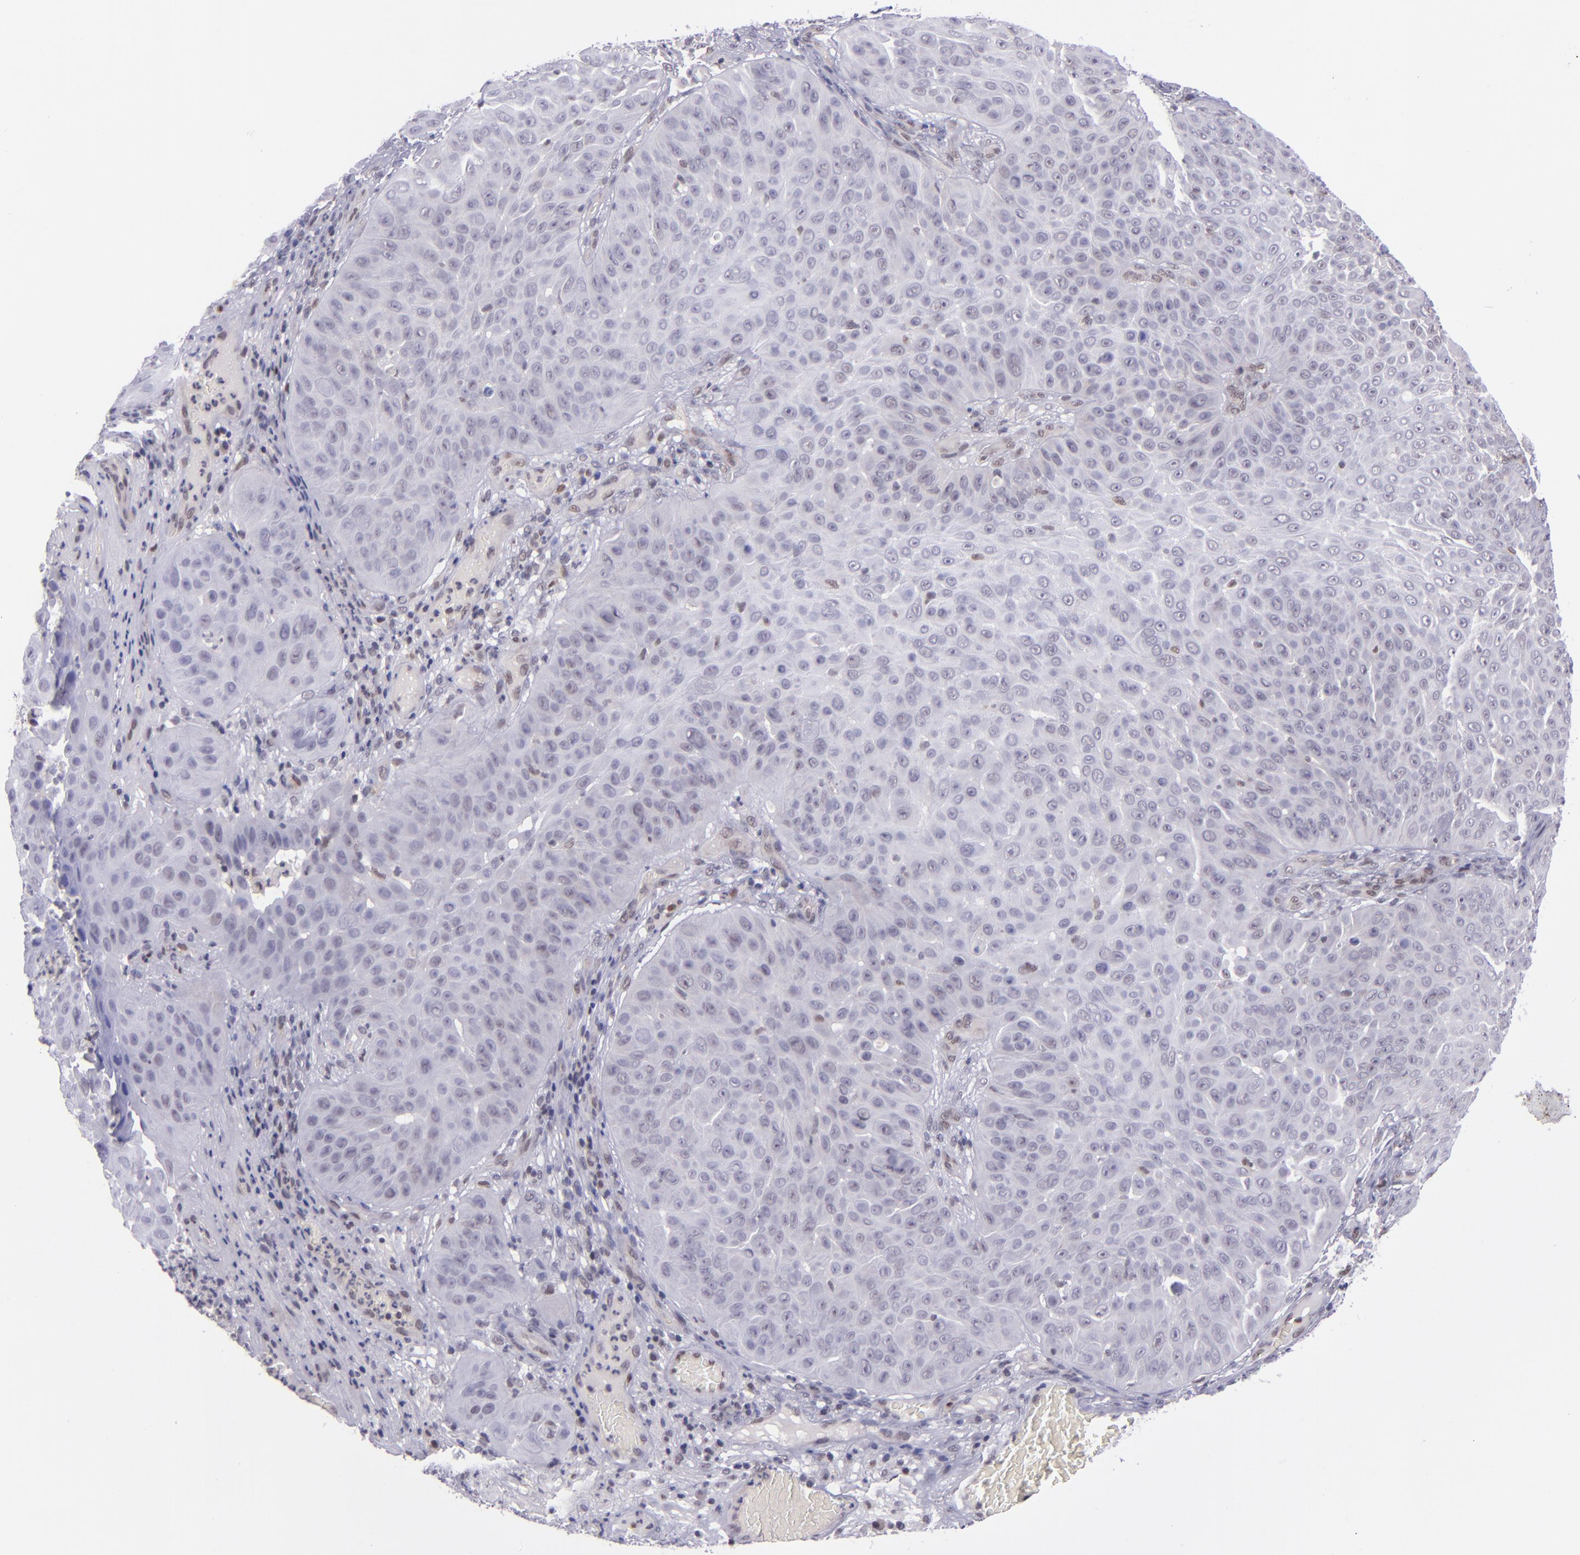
{"staining": {"intensity": "weak", "quantity": "<25%", "location": "cytoplasmic/membranous,nuclear"}, "tissue": "skin cancer", "cell_type": "Tumor cells", "image_type": "cancer", "snomed": [{"axis": "morphology", "description": "Squamous cell carcinoma, NOS"}, {"axis": "topography", "description": "Skin"}], "caption": "Human skin squamous cell carcinoma stained for a protein using immunohistochemistry (IHC) reveals no expression in tumor cells.", "gene": "BAG1", "patient": {"sex": "male", "age": 82}}